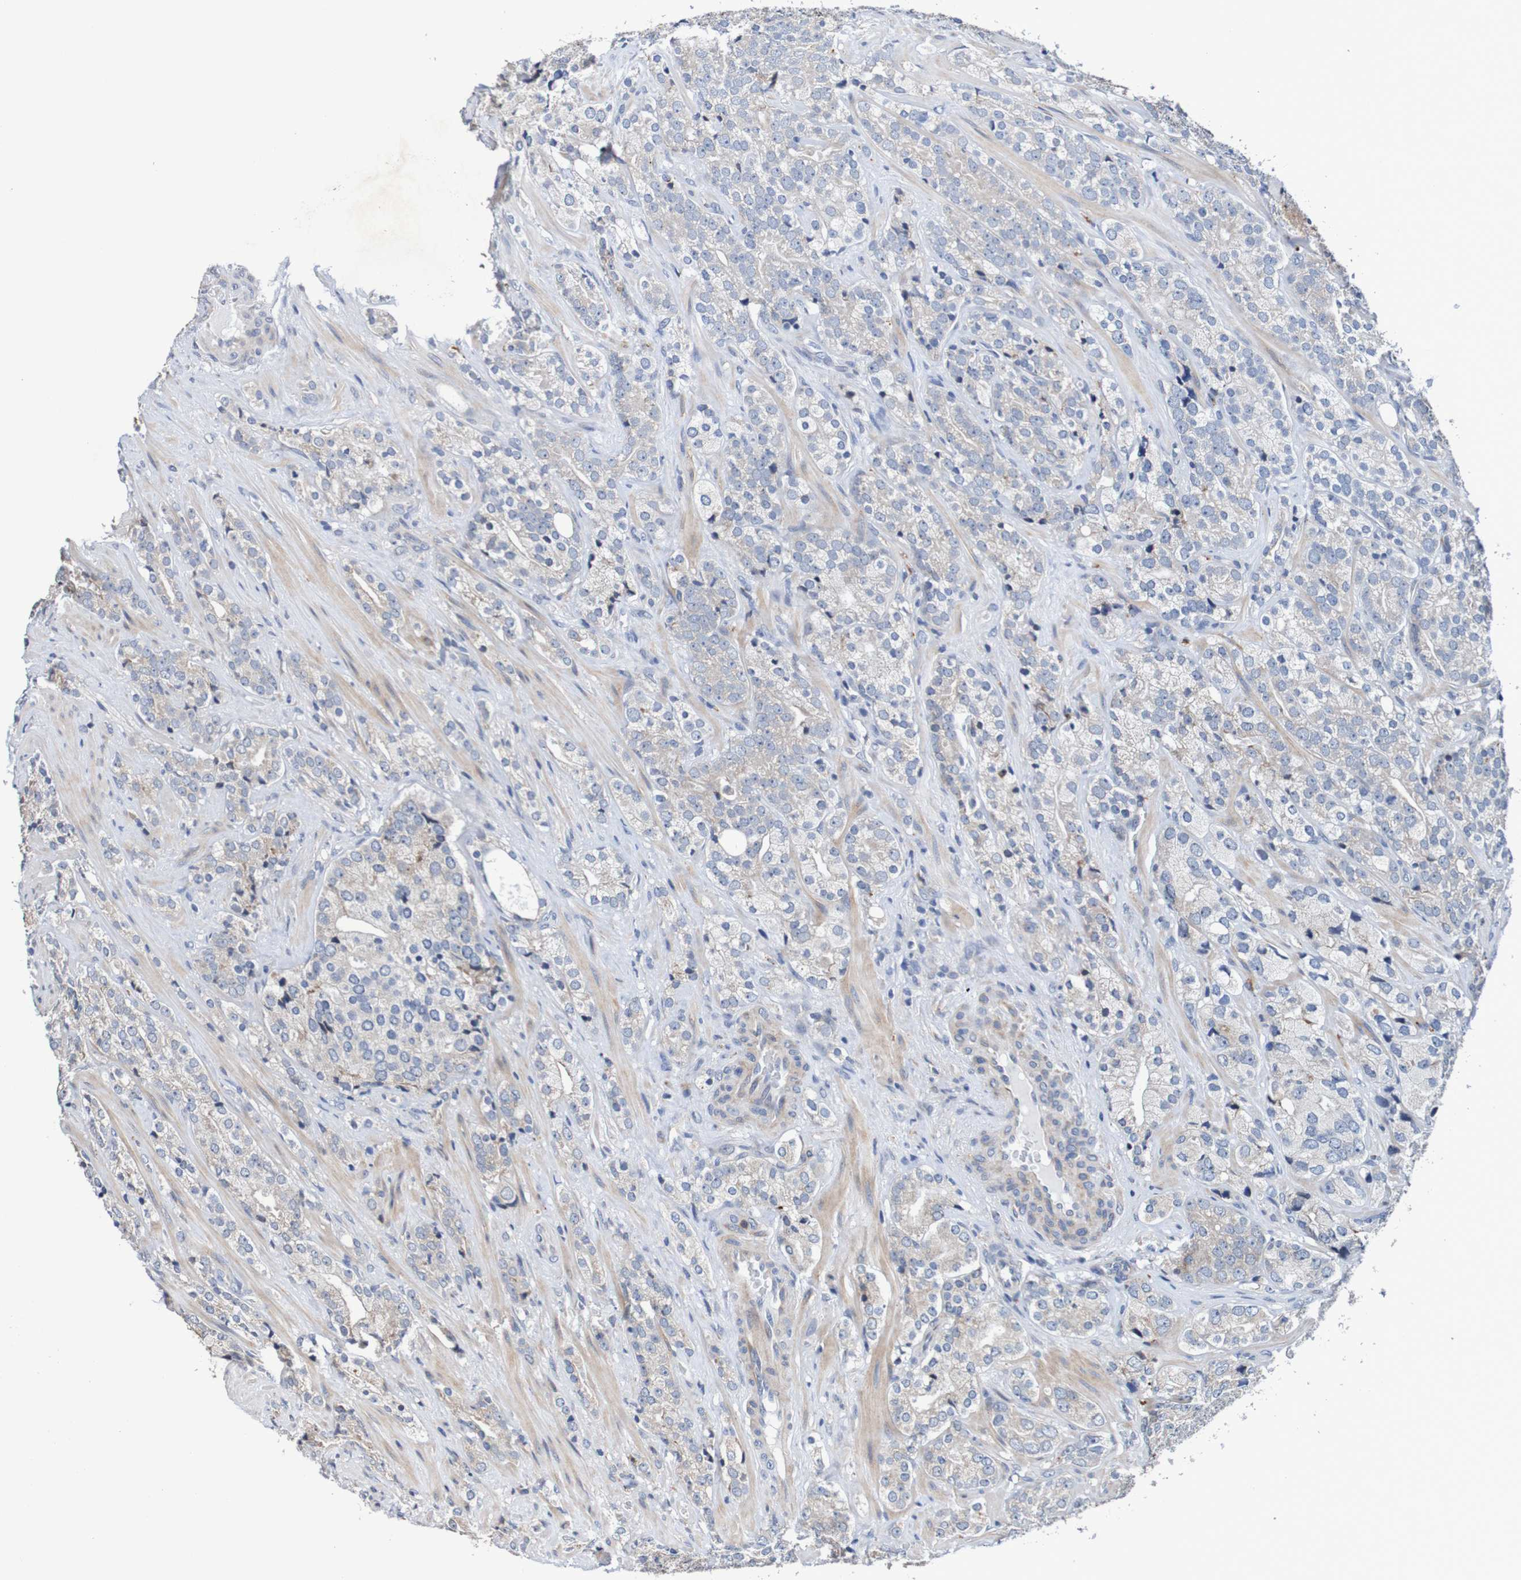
{"staining": {"intensity": "negative", "quantity": "none", "location": "none"}, "tissue": "prostate cancer", "cell_type": "Tumor cells", "image_type": "cancer", "snomed": [{"axis": "morphology", "description": "Adenocarcinoma, High grade"}, {"axis": "topography", "description": "Prostate"}], "caption": "IHC histopathology image of neoplastic tissue: prostate cancer stained with DAB shows no significant protein expression in tumor cells.", "gene": "FIBP", "patient": {"sex": "male", "age": 71}}